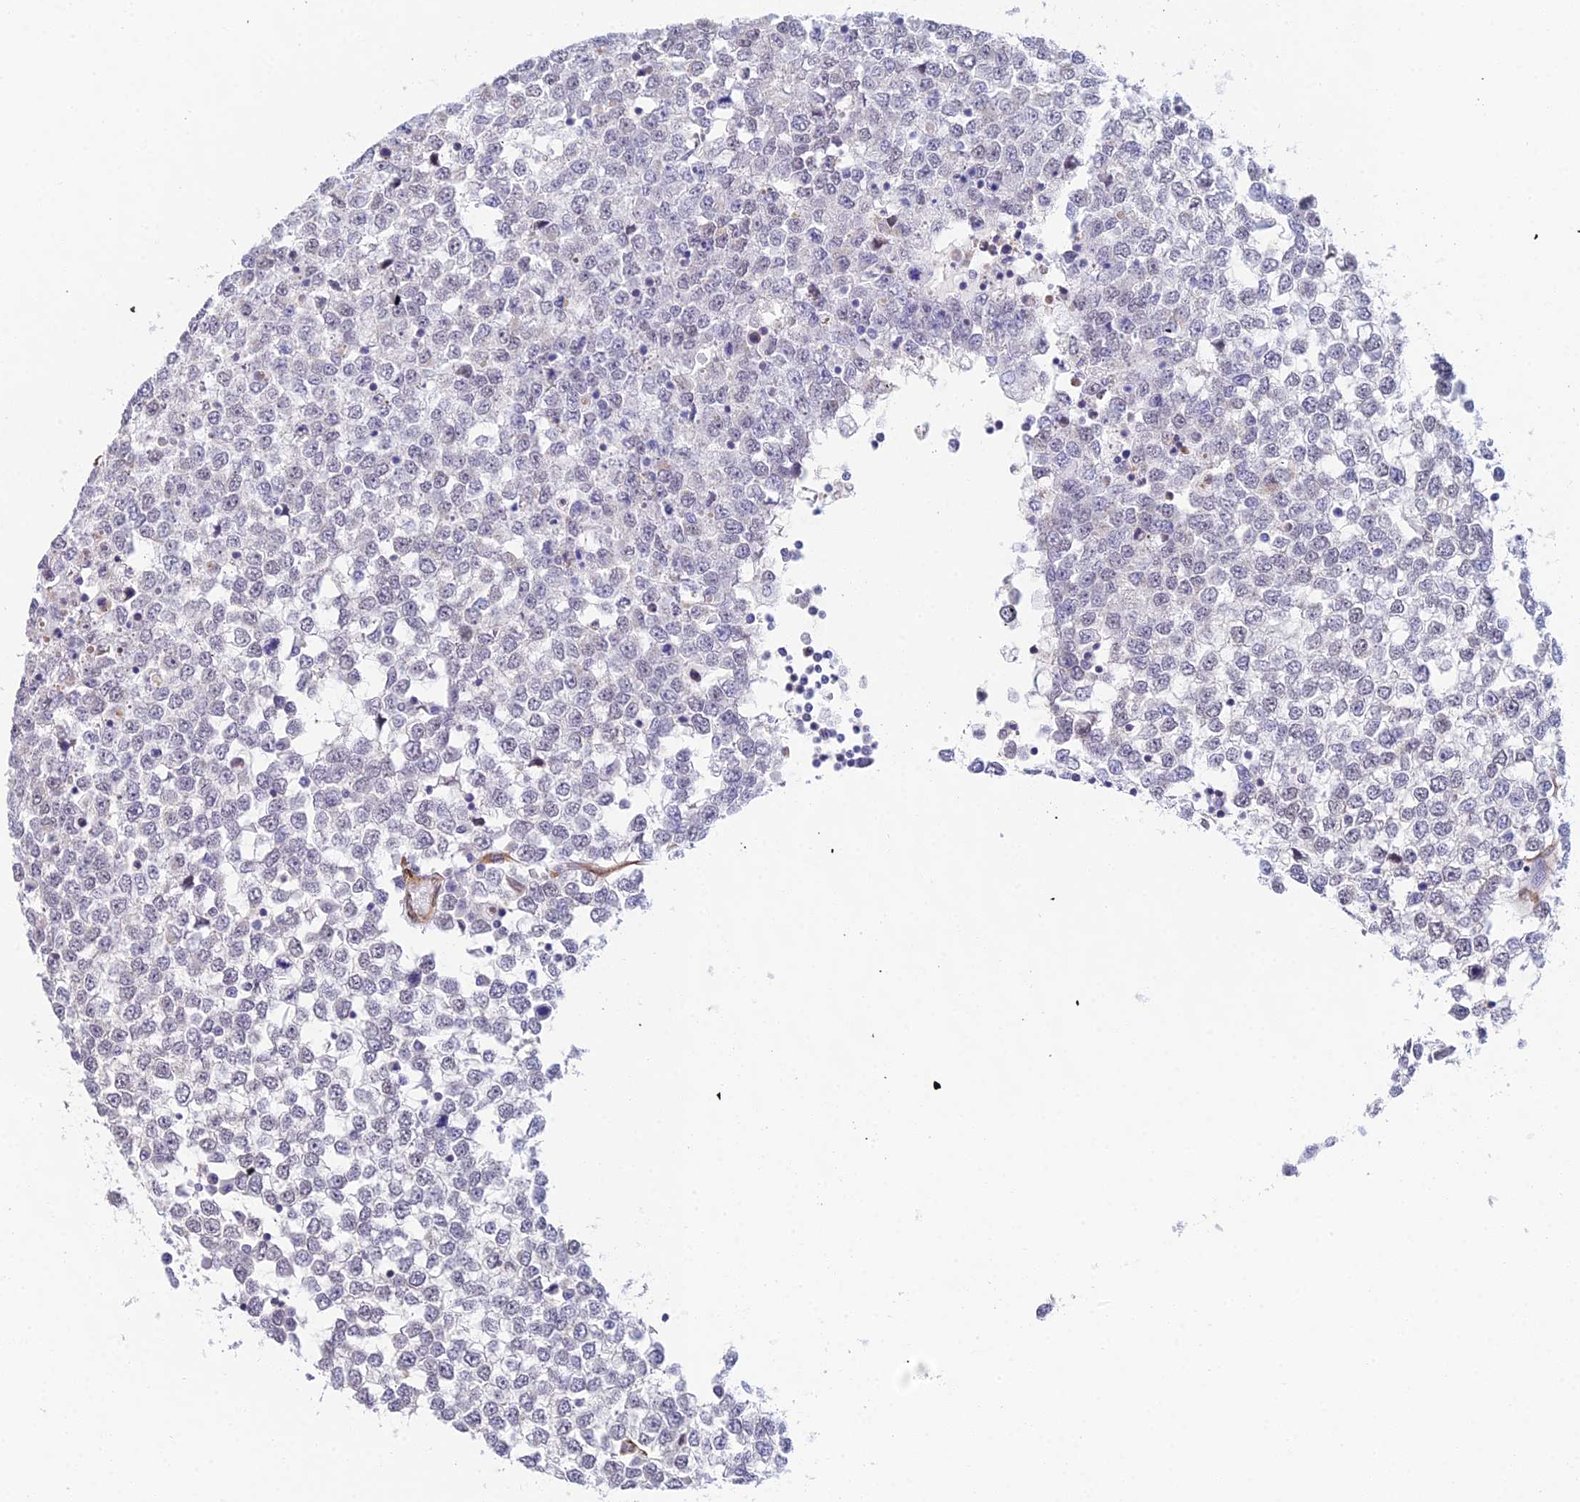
{"staining": {"intensity": "negative", "quantity": "none", "location": "none"}, "tissue": "testis cancer", "cell_type": "Tumor cells", "image_type": "cancer", "snomed": [{"axis": "morphology", "description": "Seminoma, NOS"}, {"axis": "topography", "description": "Testis"}], "caption": "Tumor cells are negative for brown protein staining in testis seminoma.", "gene": "MXRA7", "patient": {"sex": "male", "age": 65}}